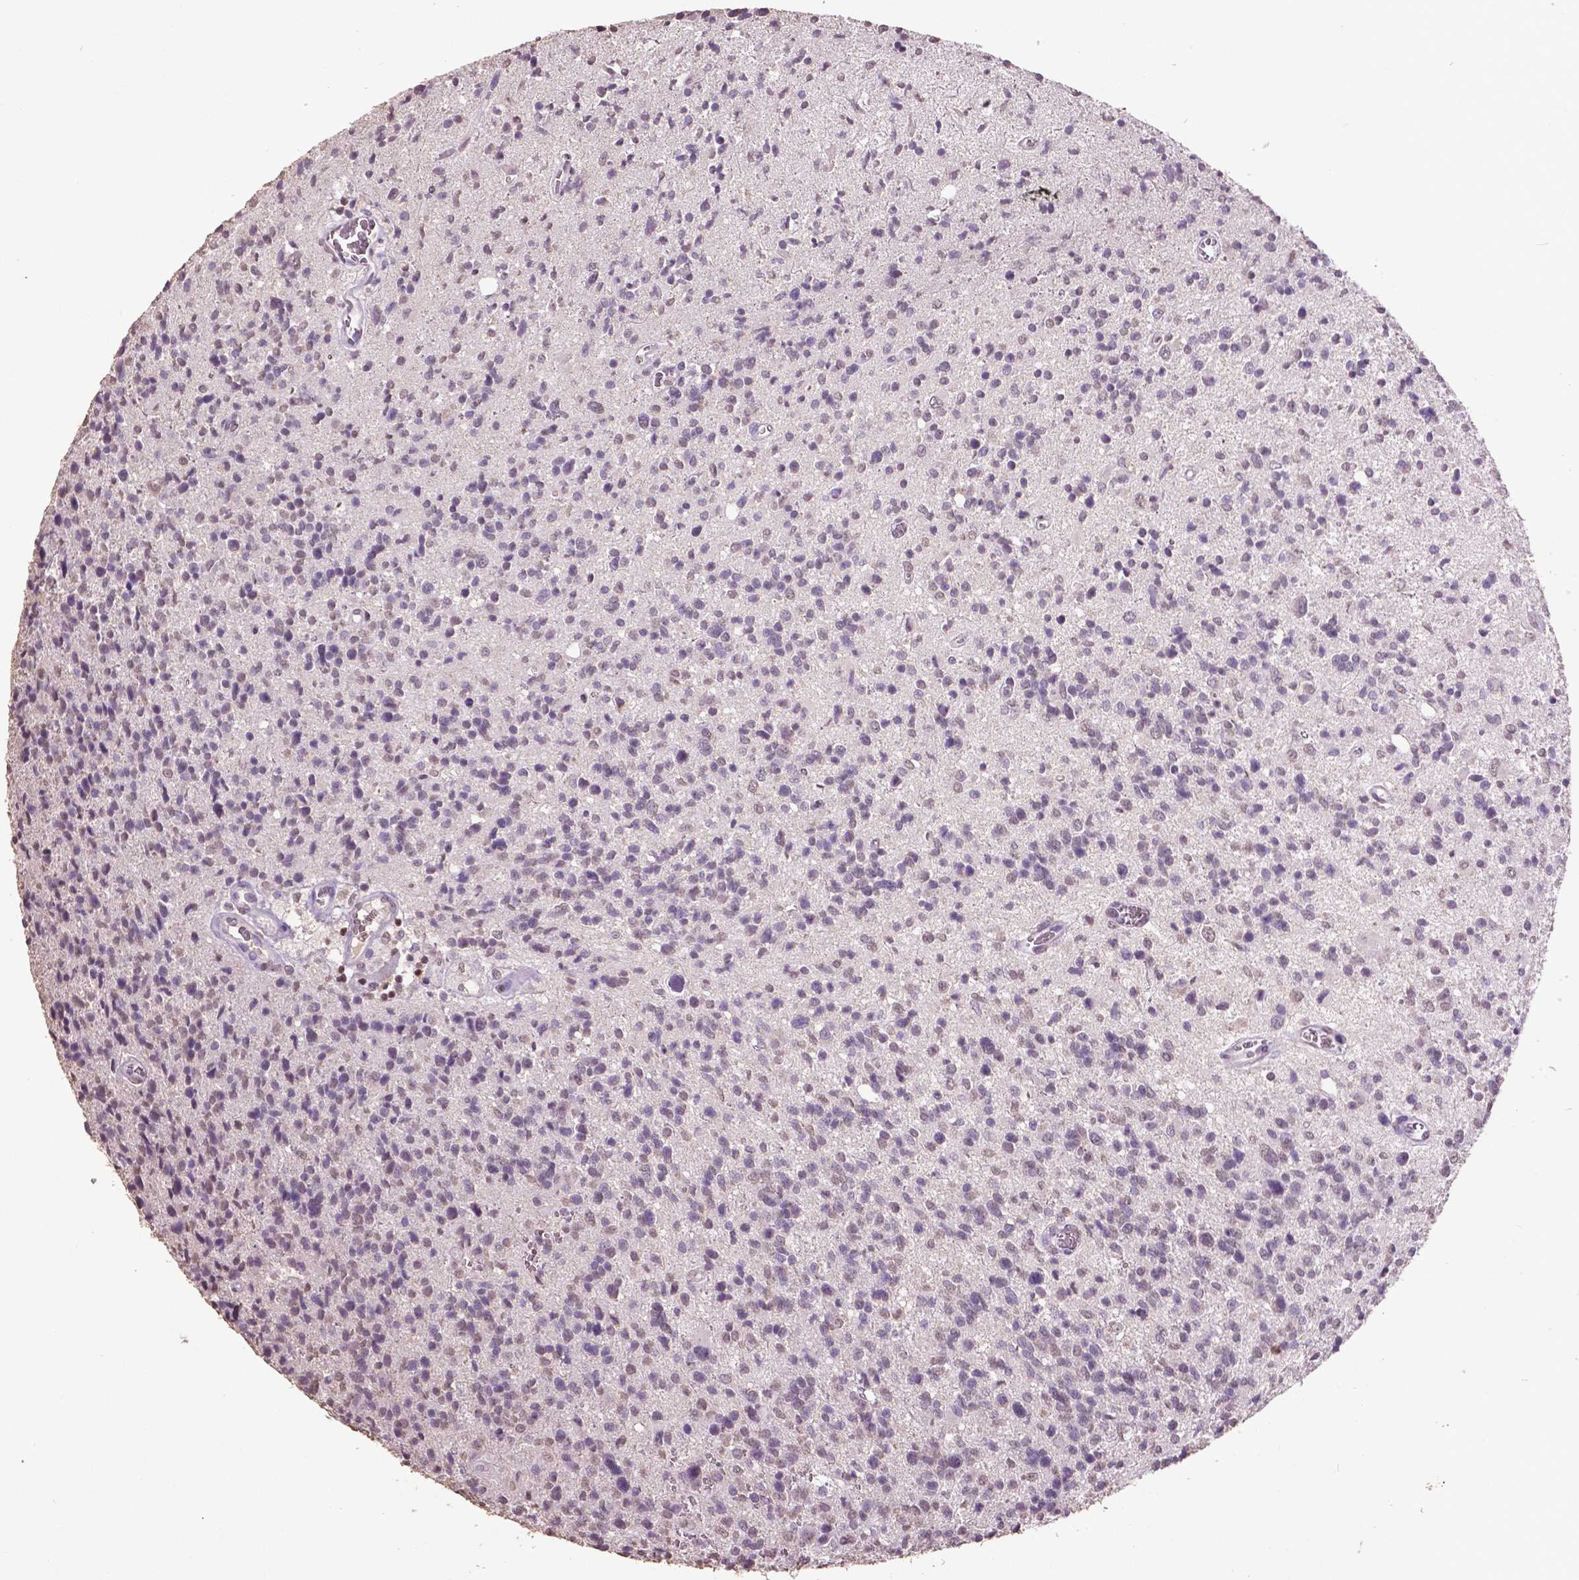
{"staining": {"intensity": "negative", "quantity": "none", "location": "none"}, "tissue": "glioma", "cell_type": "Tumor cells", "image_type": "cancer", "snomed": [{"axis": "morphology", "description": "Glioma, malignant, High grade"}, {"axis": "topography", "description": "Brain"}], "caption": "Immunohistochemical staining of malignant high-grade glioma displays no significant positivity in tumor cells.", "gene": "RUNX3", "patient": {"sex": "male", "age": 29}}